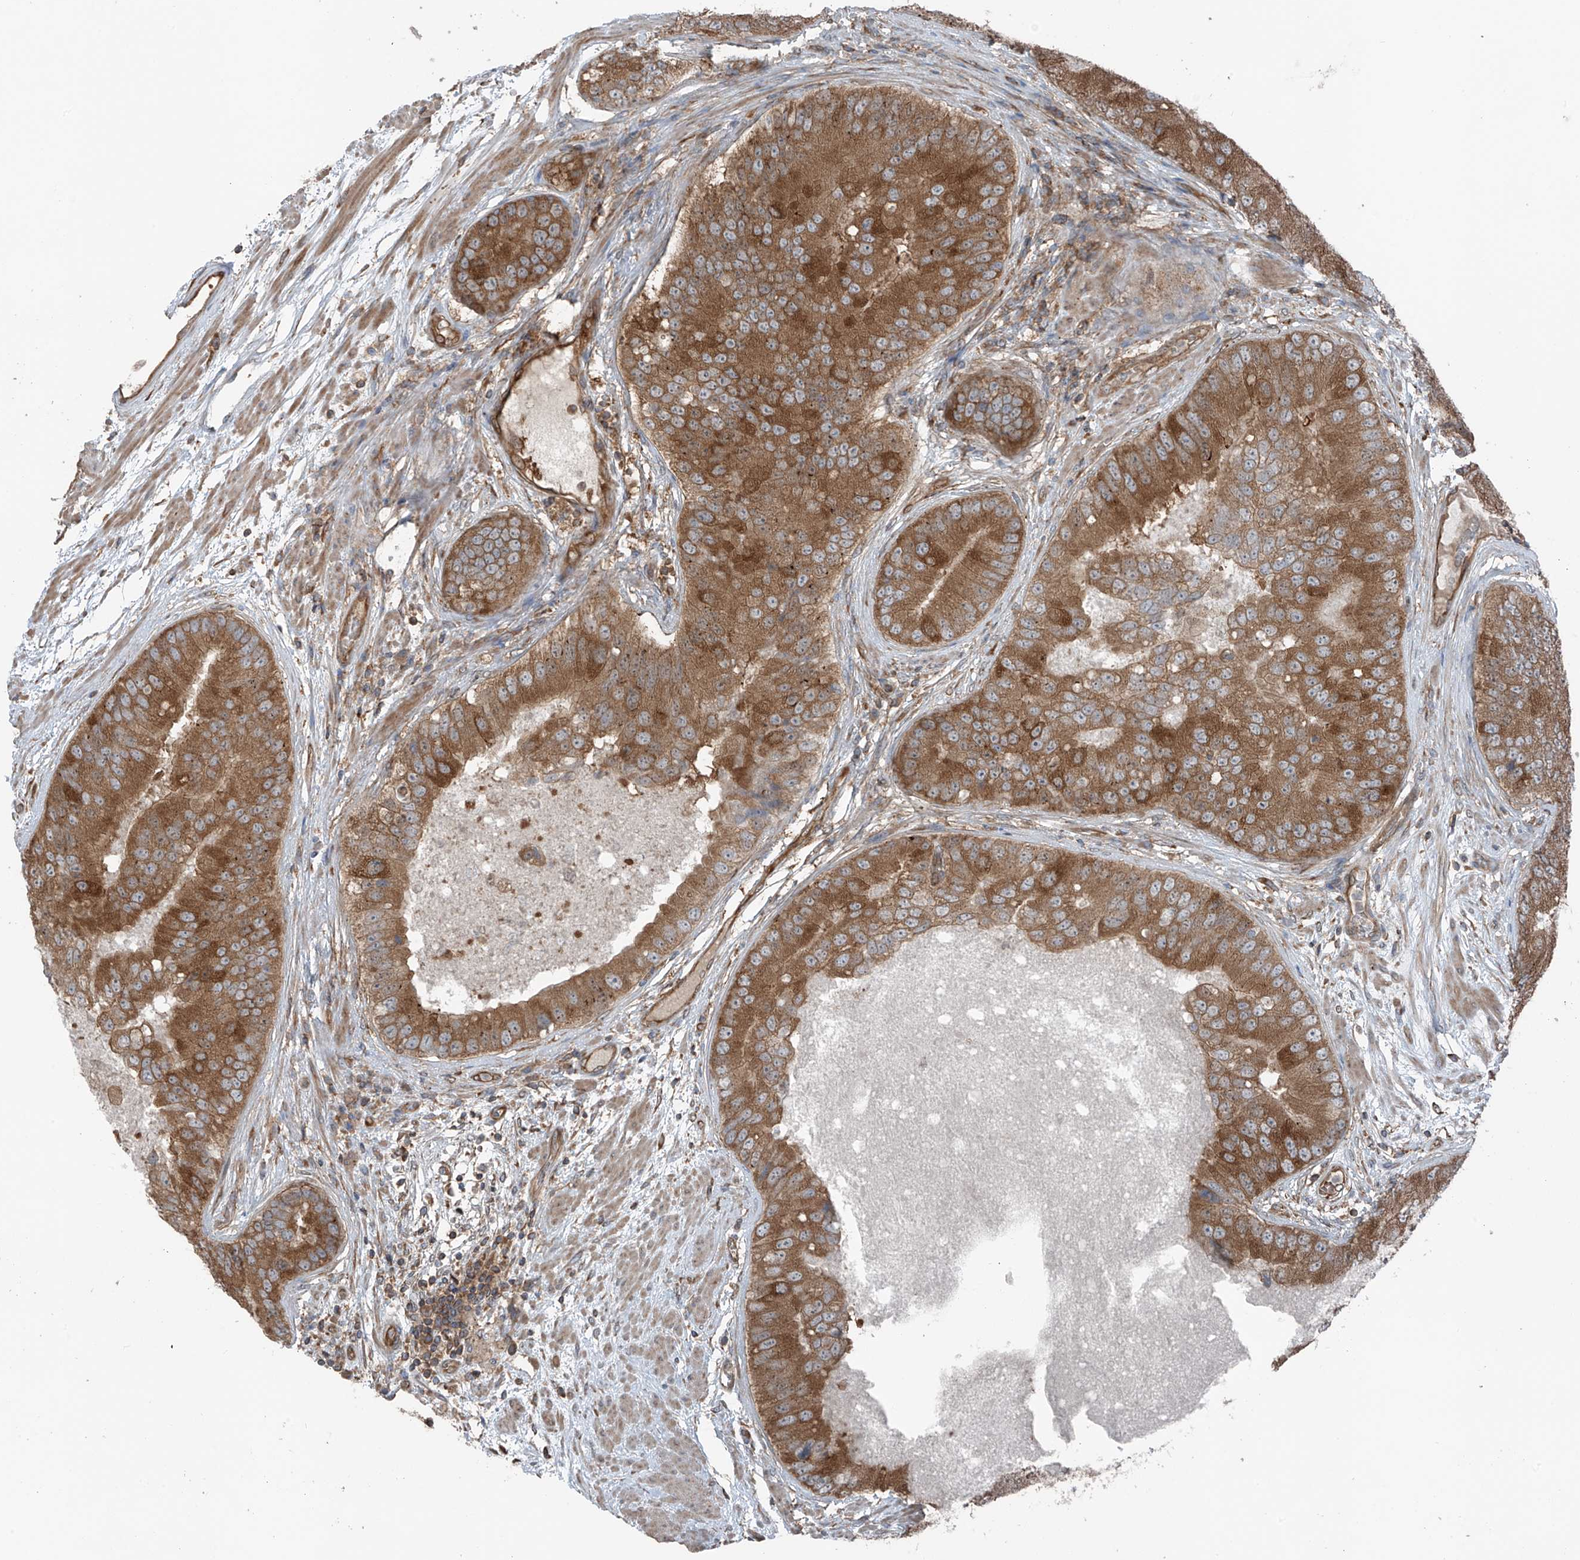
{"staining": {"intensity": "moderate", "quantity": ">75%", "location": "cytoplasmic/membranous"}, "tissue": "prostate cancer", "cell_type": "Tumor cells", "image_type": "cancer", "snomed": [{"axis": "morphology", "description": "Adenocarcinoma, High grade"}, {"axis": "topography", "description": "Prostate"}], "caption": "IHC image of prostate cancer (adenocarcinoma (high-grade)) stained for a protein (brown), which demonstrates medium levels of moderate cytoplasmic/membranous staining in about >75% of tumor cells.", "gene": "TXNDC9", "patient": {"sex": "male", "age": 70}}